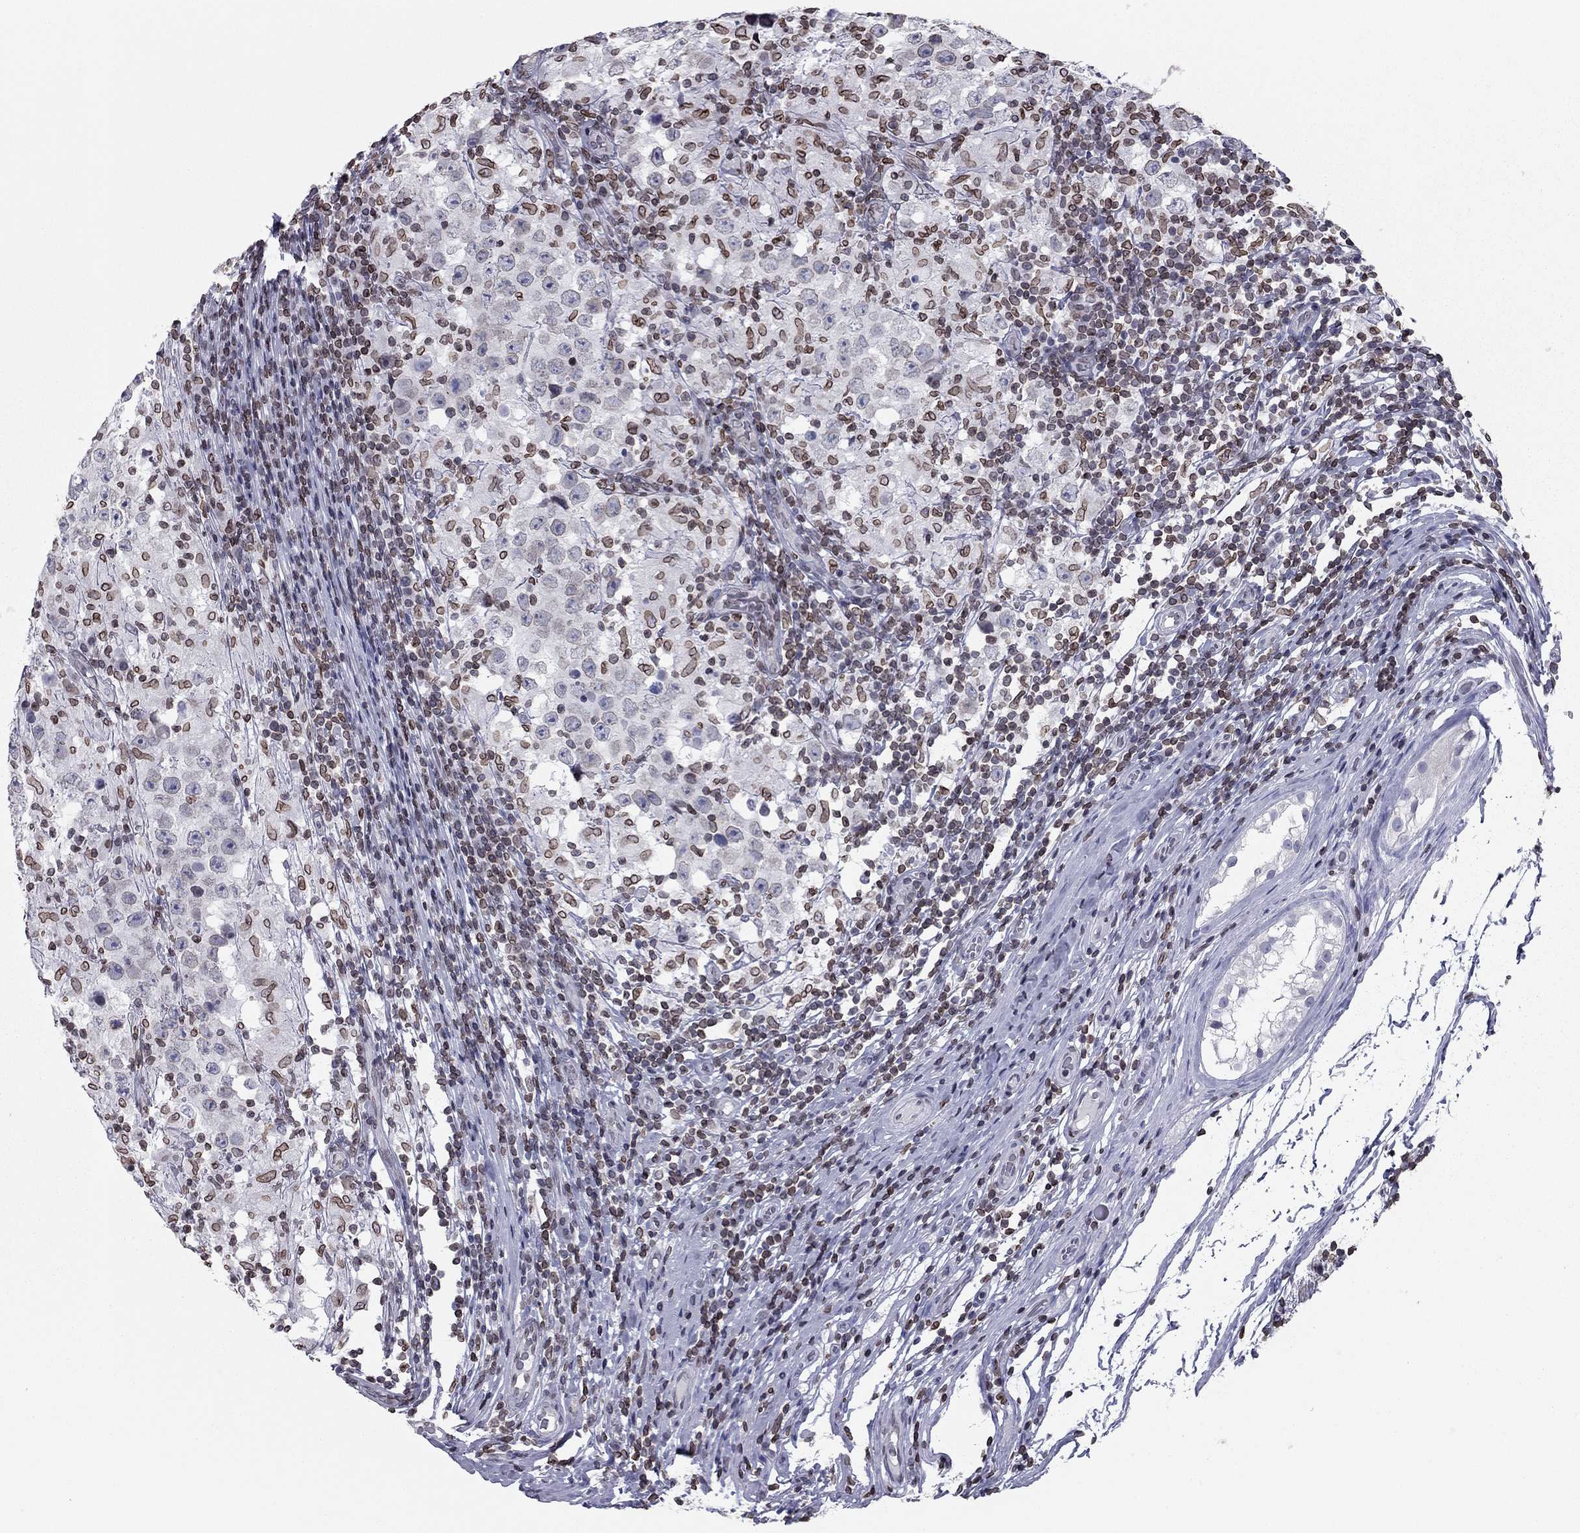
{"staining": {"intensity": "negative", "quantity": "none", "location": "none"}, "tissue": "testis cancer", "cell_type": "Tumor cells", "image_type": "cancer", "snomed": [{"axis": "morphology", "description": "Seminoma, NOS"}, {"axis": "morphology", "description": "Carcinoma, Embryonal, NOS"}, {"axis": "topography", "description": "Testis"}], "caption": "DAB immunohistochemical staining of human seminoma (testis) exhibits no significant positivity in tumor cells. (Immunohistochemistry (ihc), brightfield microscopy, high magnification).", "gene": "ESPL1", "patient": {"sex": "male", "age": 41}}